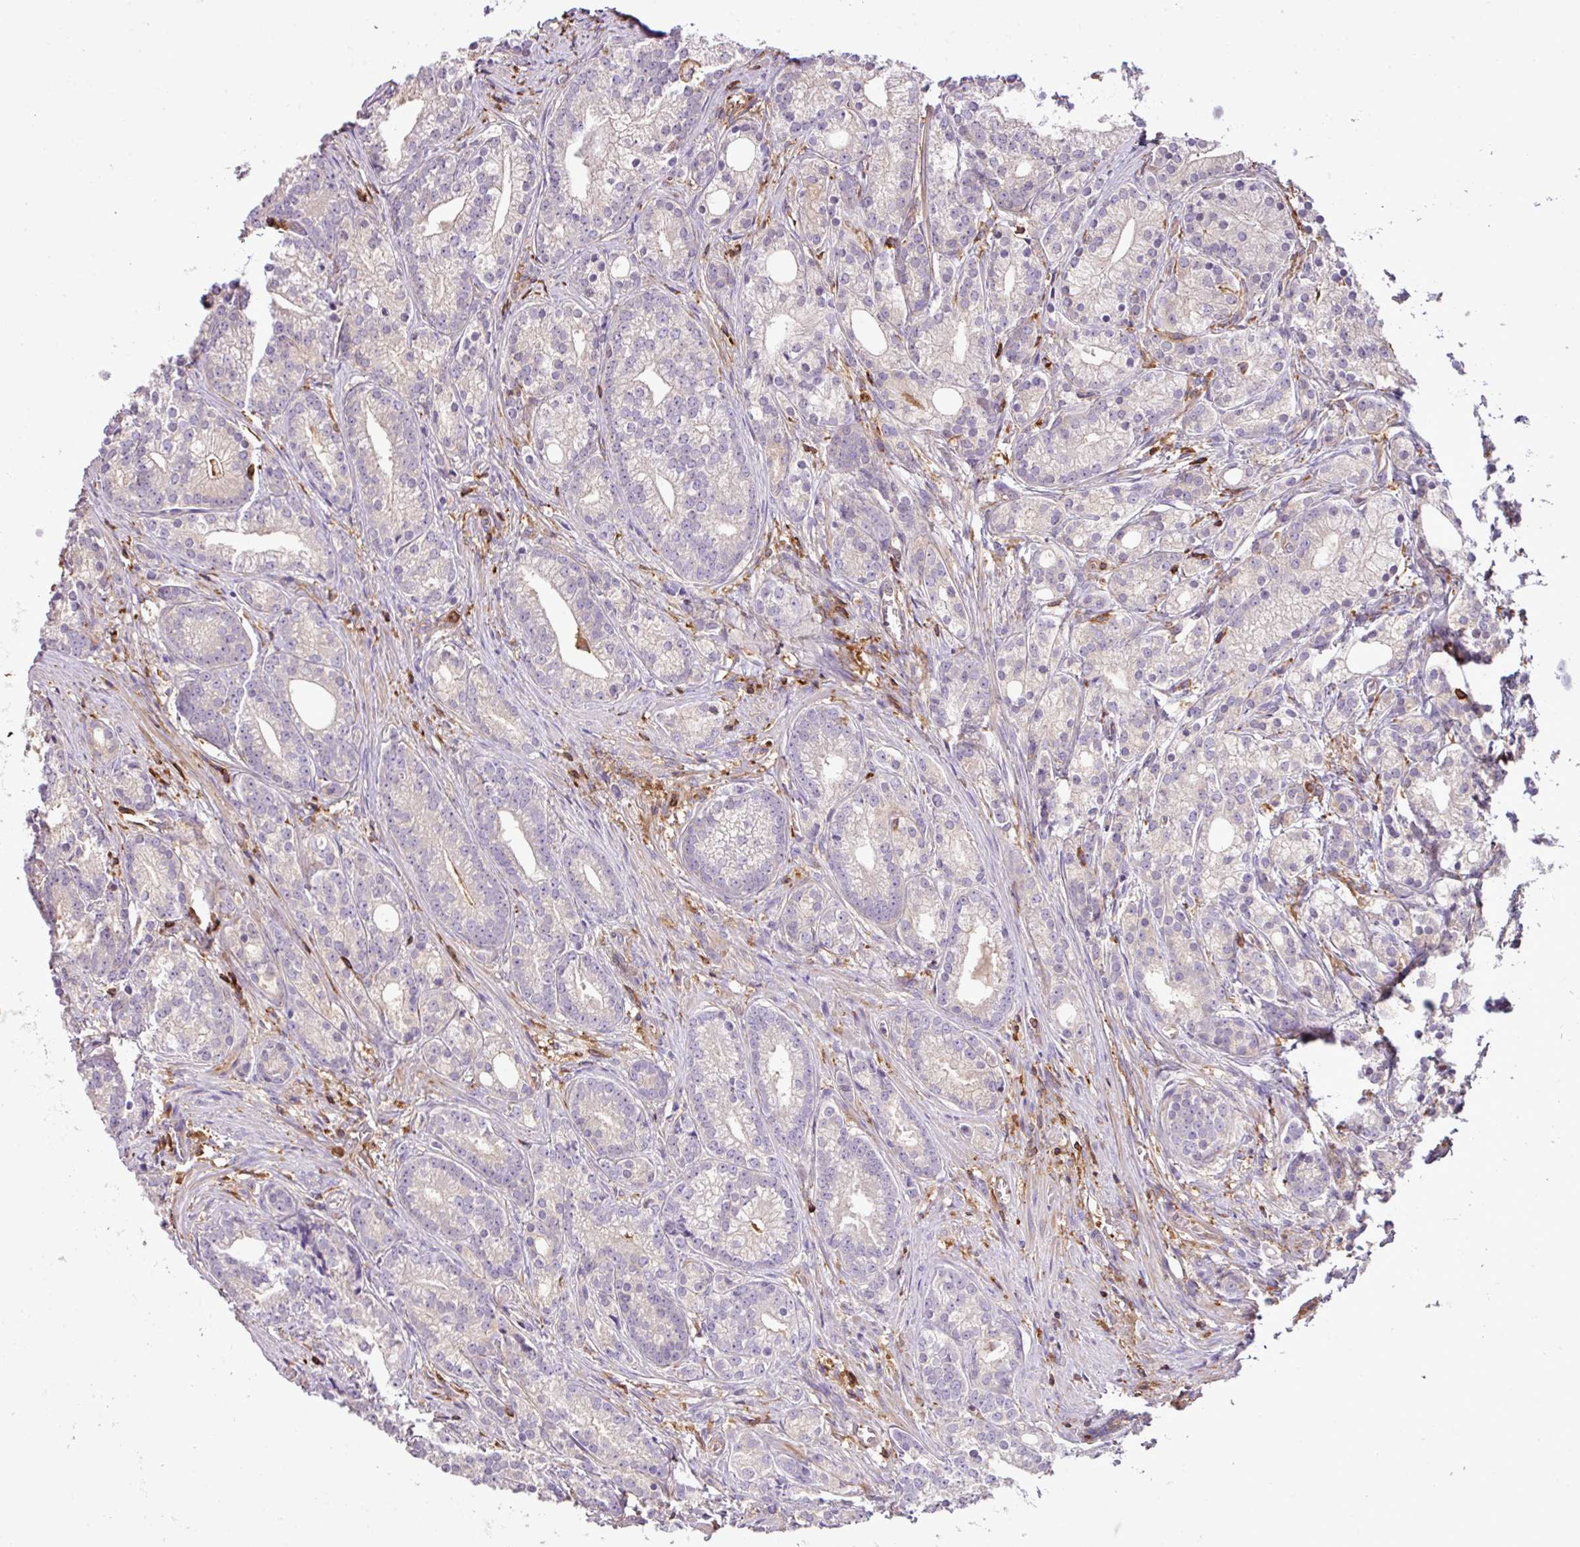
{"staining": {"intensity": "negative", "quantity": "none", "location": "none"}, "tissue": "prostate cancer", "cell_type": "Tumor cells", "image_type": "cancer", "snomed": [{"axis": "morphology", "description": "Adenocarcinoma, Low grade"}, {"axis": "topography", "description": "Prostate"}], "caption": "An immunohistochemistry micrograph of prostate cancer (low-grade adenocarcinoma) is shown. There is no staining in tumor cells of prostate cancer (low-grade adenocarcinoma).", "gene": "PGAP6", "patient": {"sex": "male", "age": 71}}